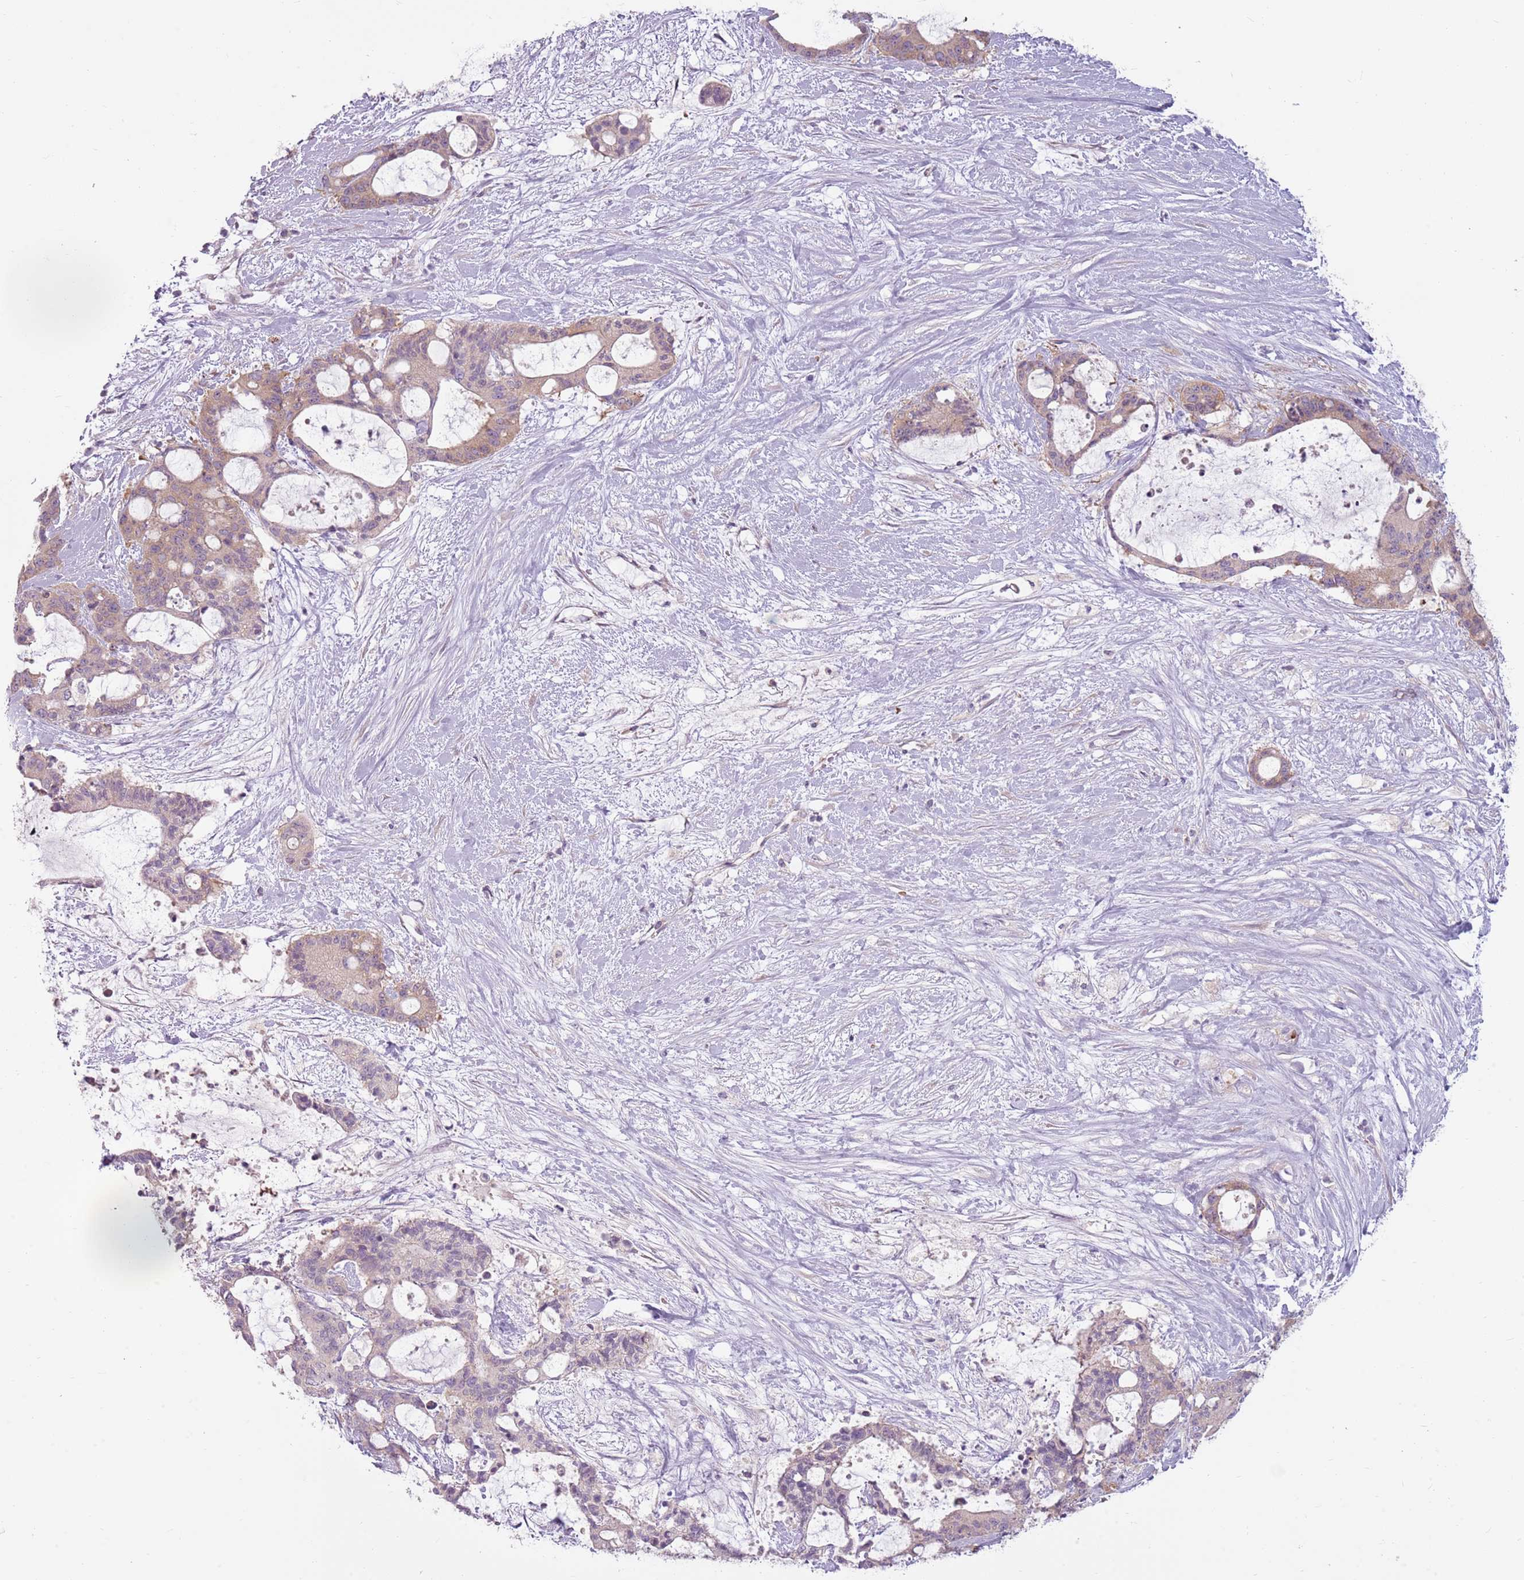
{"staining": {"intensity": "weak", "quantity": "25%-75%", "location": "cytoplasmic/membranous"}, "tissue": "liver cancer", "cell_type": "Tumor cells", "image_type": "cancer", "snomed": [{"axis": "morphology", "description": "Normal tissue, NOS"}, {"axis": "morphology", "description": "Cholangiocarcinoma"}, {"axis": "topography", "description": "Liver"}, {"axis": "topography", "description": "Peripheral nerve tissue"}], "caption": "Brown immunohistochemical staining in human liver cholangiocarcinoma demonstrates weak cytoplasmic/membranous staining in about 25%-75% of tumor cells.", "gene": "HSPA14", "patient": {"sex": "female", "age": 73}}